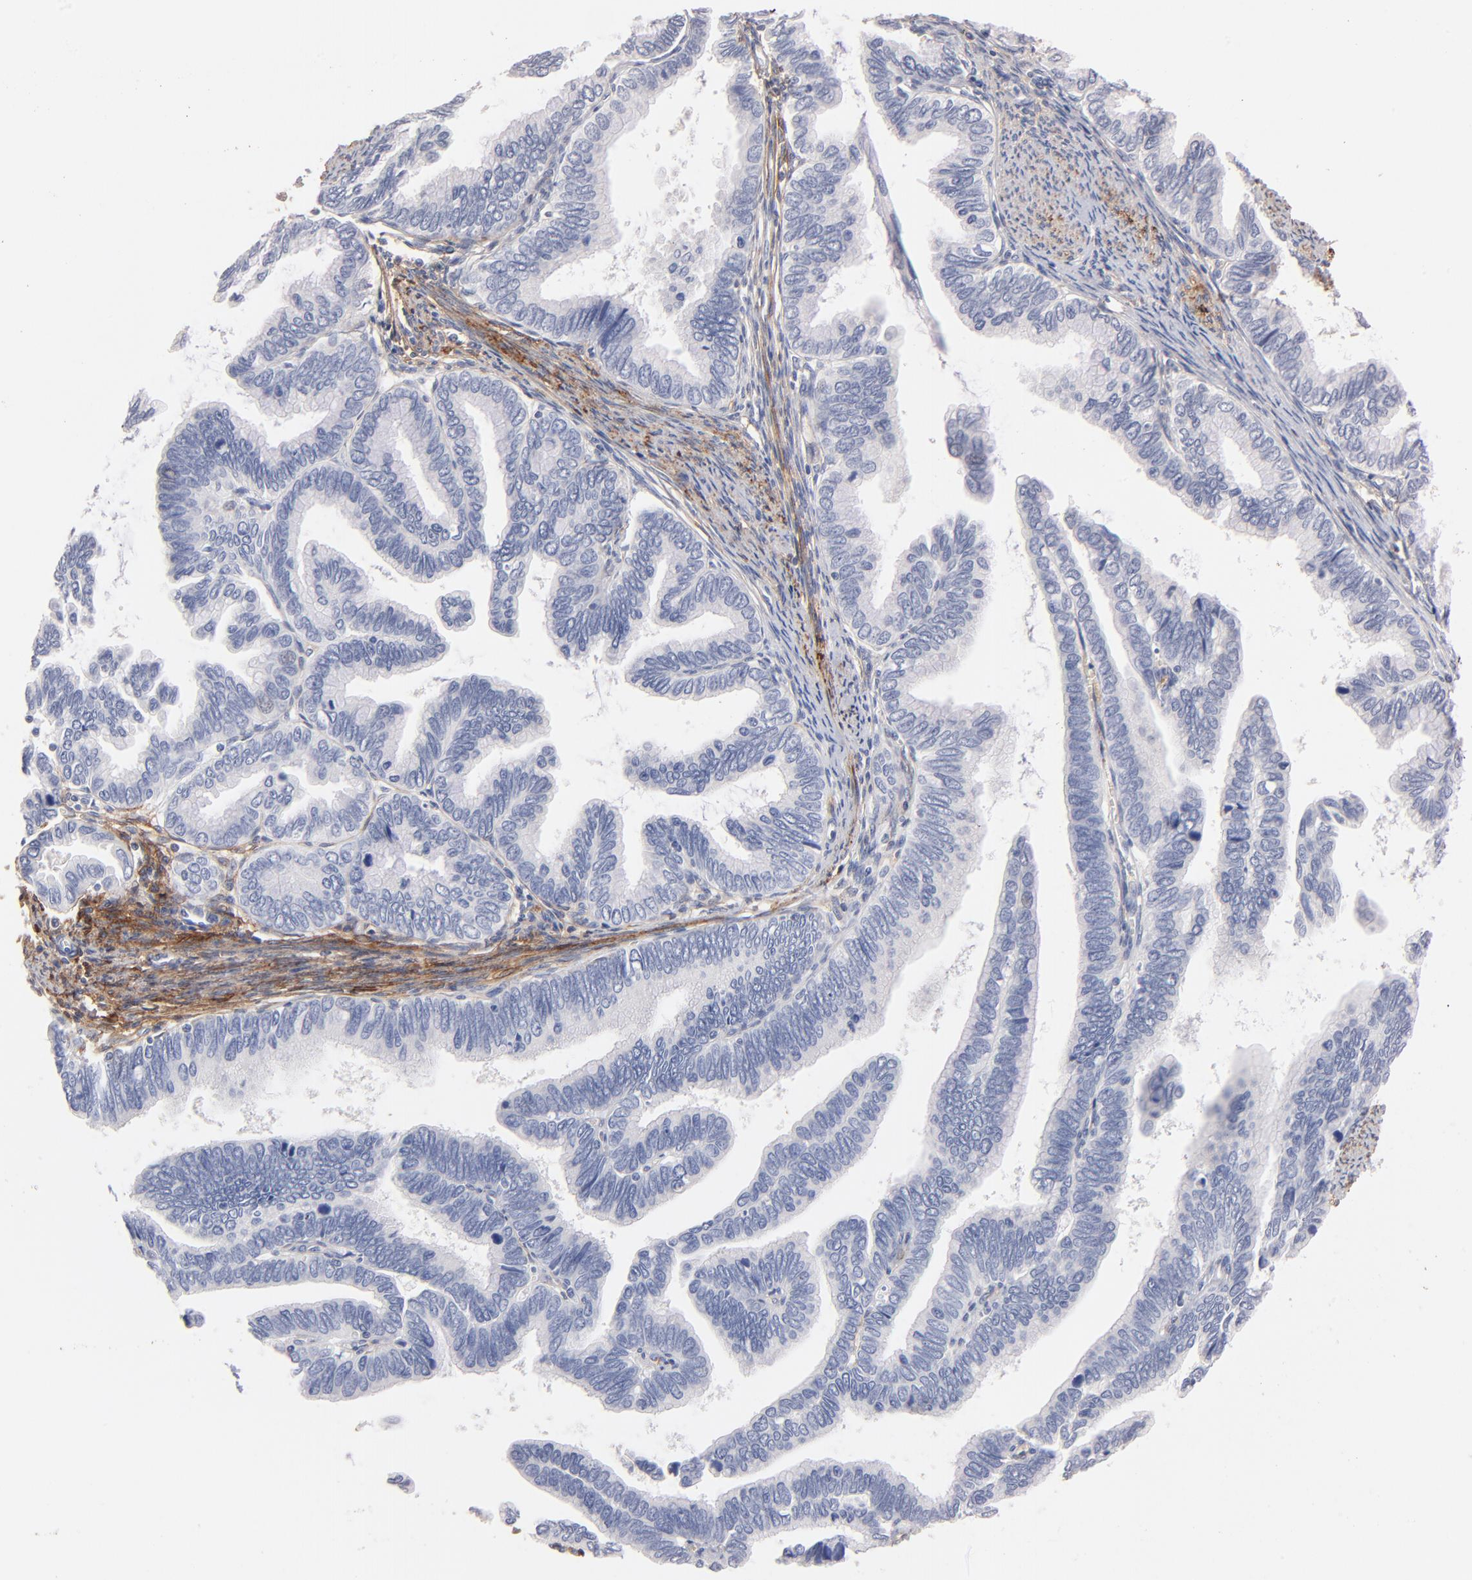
{"staining": {"intensity": "negative", "quantity": "none", "location": "none"}, "tissue": "cervical cancer", "cell_type": "Tumor cells", "image_type": "cancer", "snomed": [{"axis": "morphology", "description": "Adenocarcinoma, NOS"}, {"axis": "topography", "description": "Cervix"}], "caption": "The micrograph displays no staining of tumor cells in cervical cancer.", "gene": "ITGA8", "patient": {"sex": "female", "age": 49}}